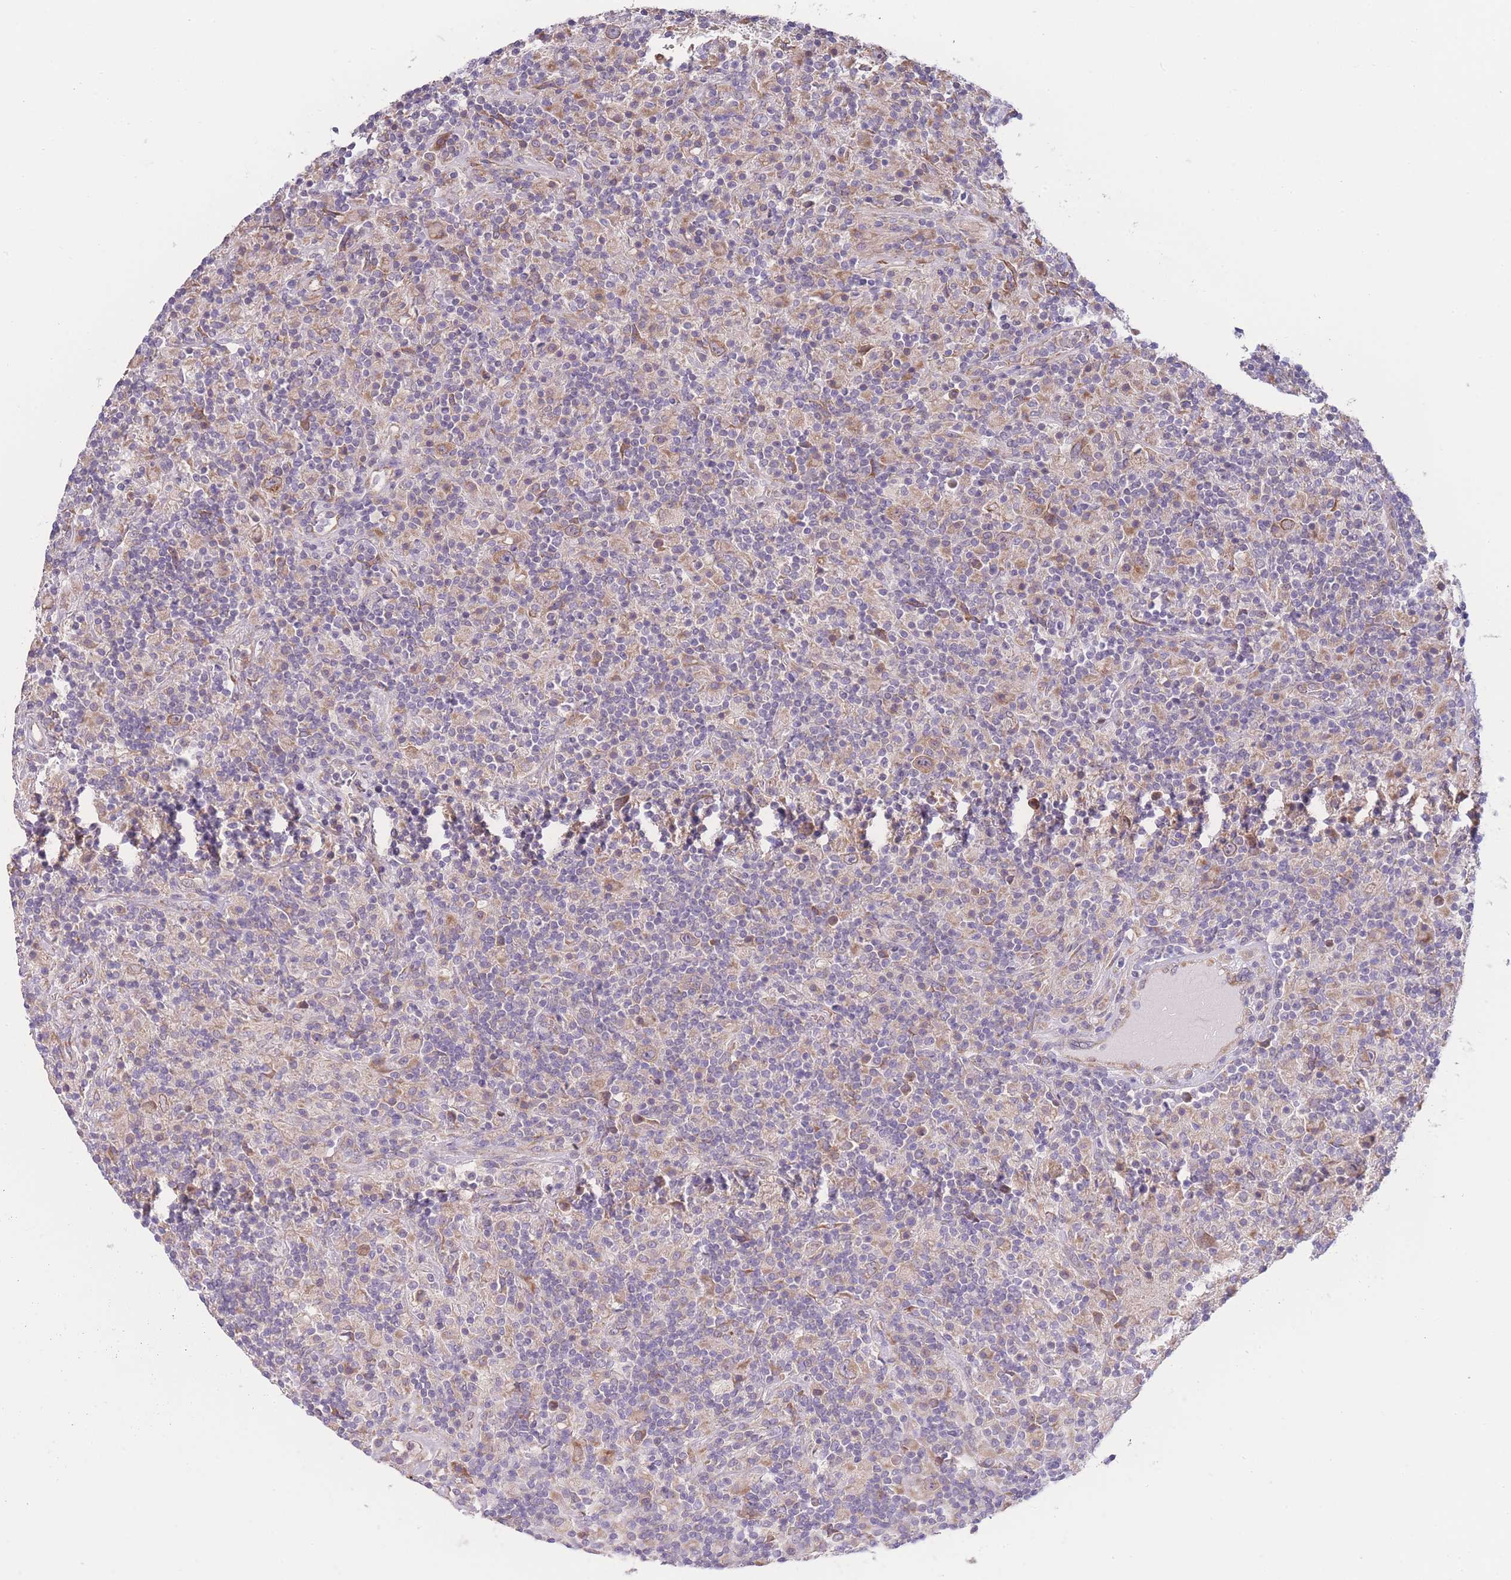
{"staining": {"intensity": "moderate", "quantity": ">75%", "location": "cytoplasmic/membranous"}, "tissue": "lymphoma", "cell_type": "Tumor cells", "image_type": "cancer", "snomed": [{"axis": "morphology", "description": "Hodgkin's disease, NOS"}, {"axis": "topography", "description": "Lymph node"}], "caption": "Human Hodgkin's disease stained with a brown dye reveals moderate cytoplasmic/membranous positive positivity in about >75% of tumor cells.", "gene": "BEX1", "patient": {"sex": "male", "age": 70}}